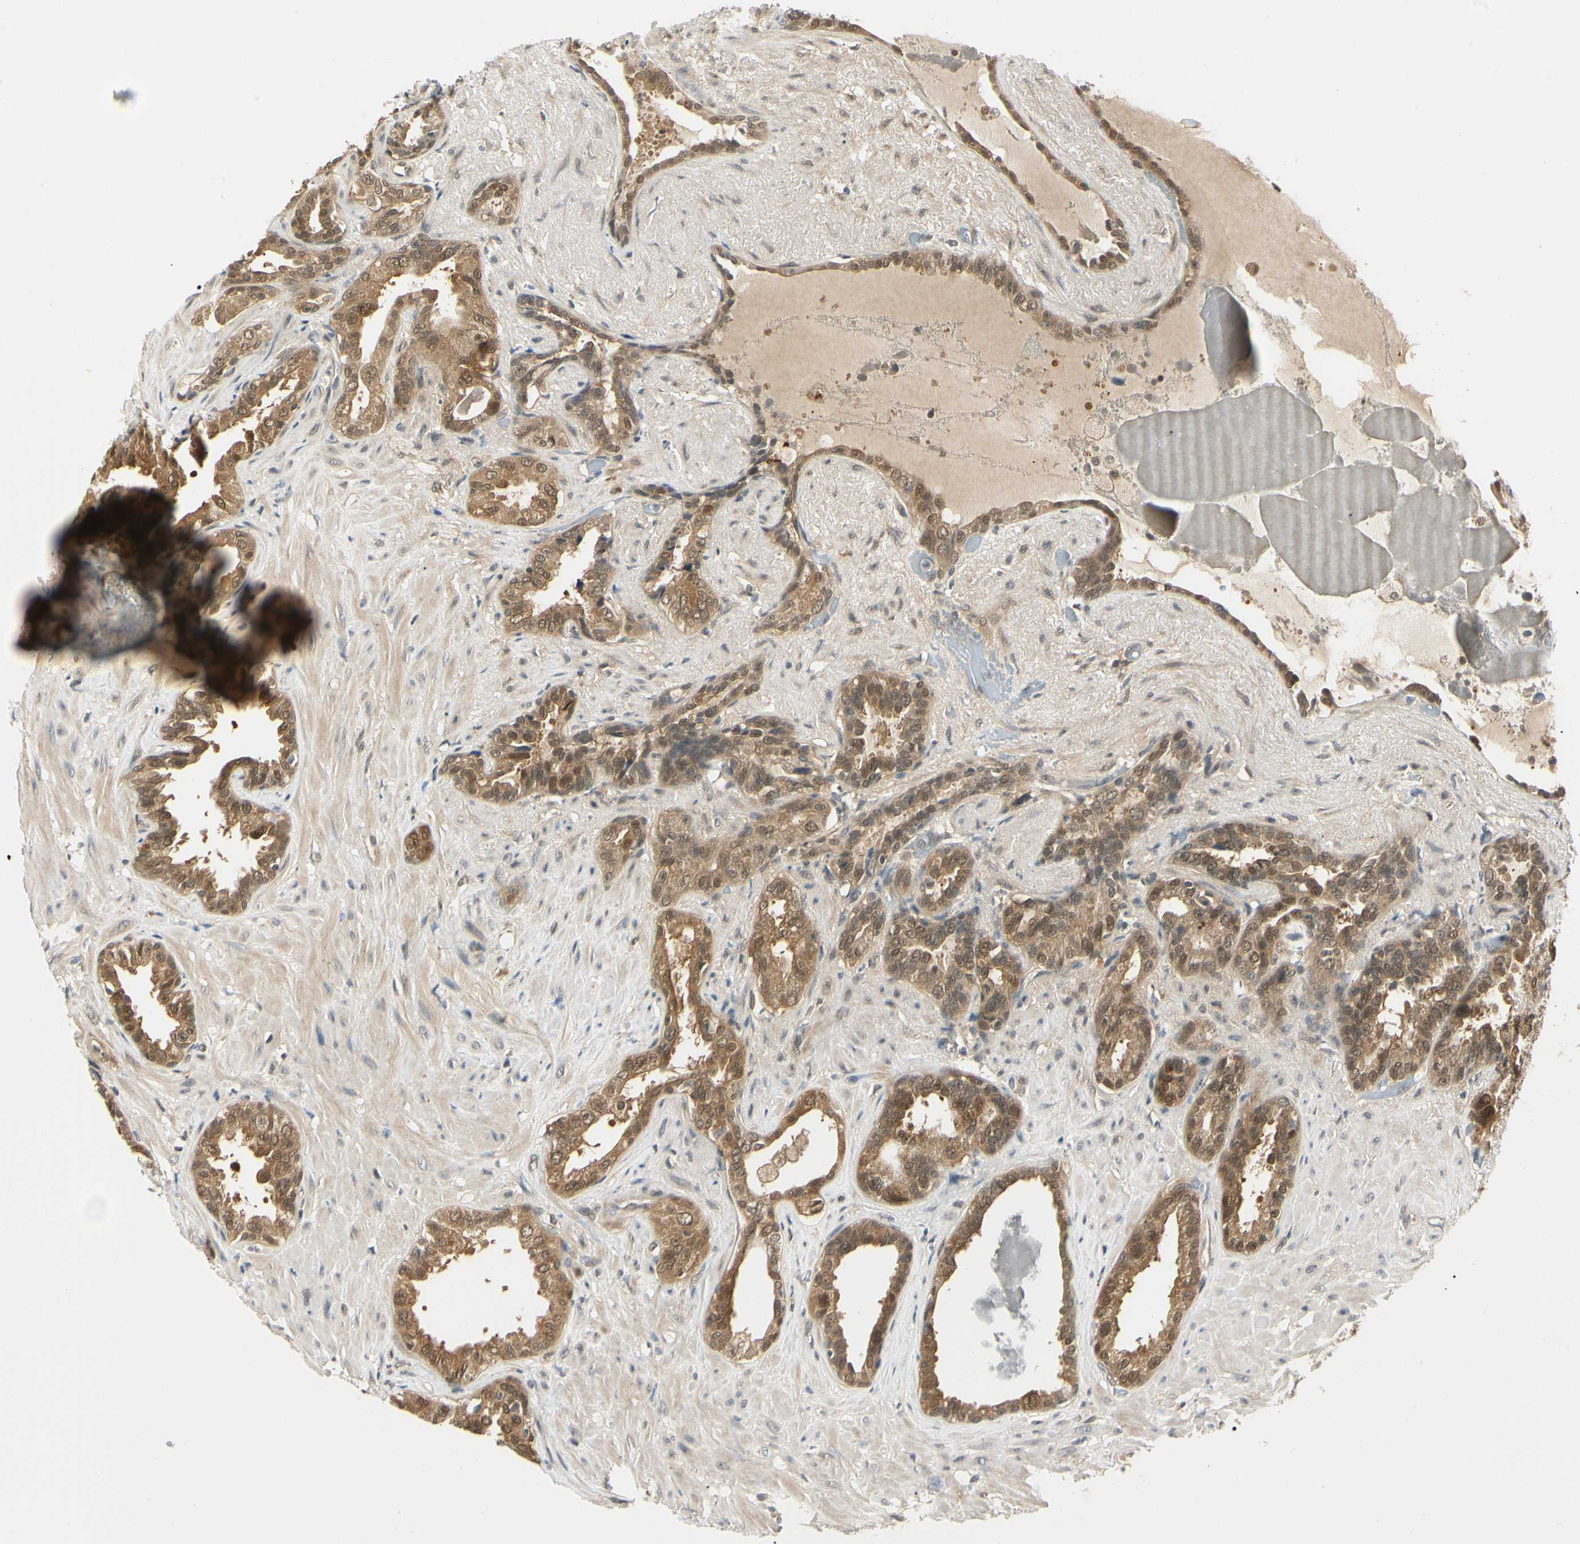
{"staining": {"intensity": "moderate", "quantity": ">75%", "location": "cytoplasmic/membranous,nuclear"}, "tissue": "seminal vesicle", "cell_type": "Glandular cells", "image_type": "normal", "snomed": [{"axis": "morphology", "description": "Normal tissue, NOS"}, {"axis": "topography", "description": "Seminal veicle"}], "caption": "Immunohistochemistry histopathology image of benign seminal vesicle stained for a protein (brown), which shows medium levels of moderate cytoplasmic/membranous,nuclear staining in about >75% of glandular cells.", "gene": "UBE2Z", "patient": {"sex": "male", "age": 61}}